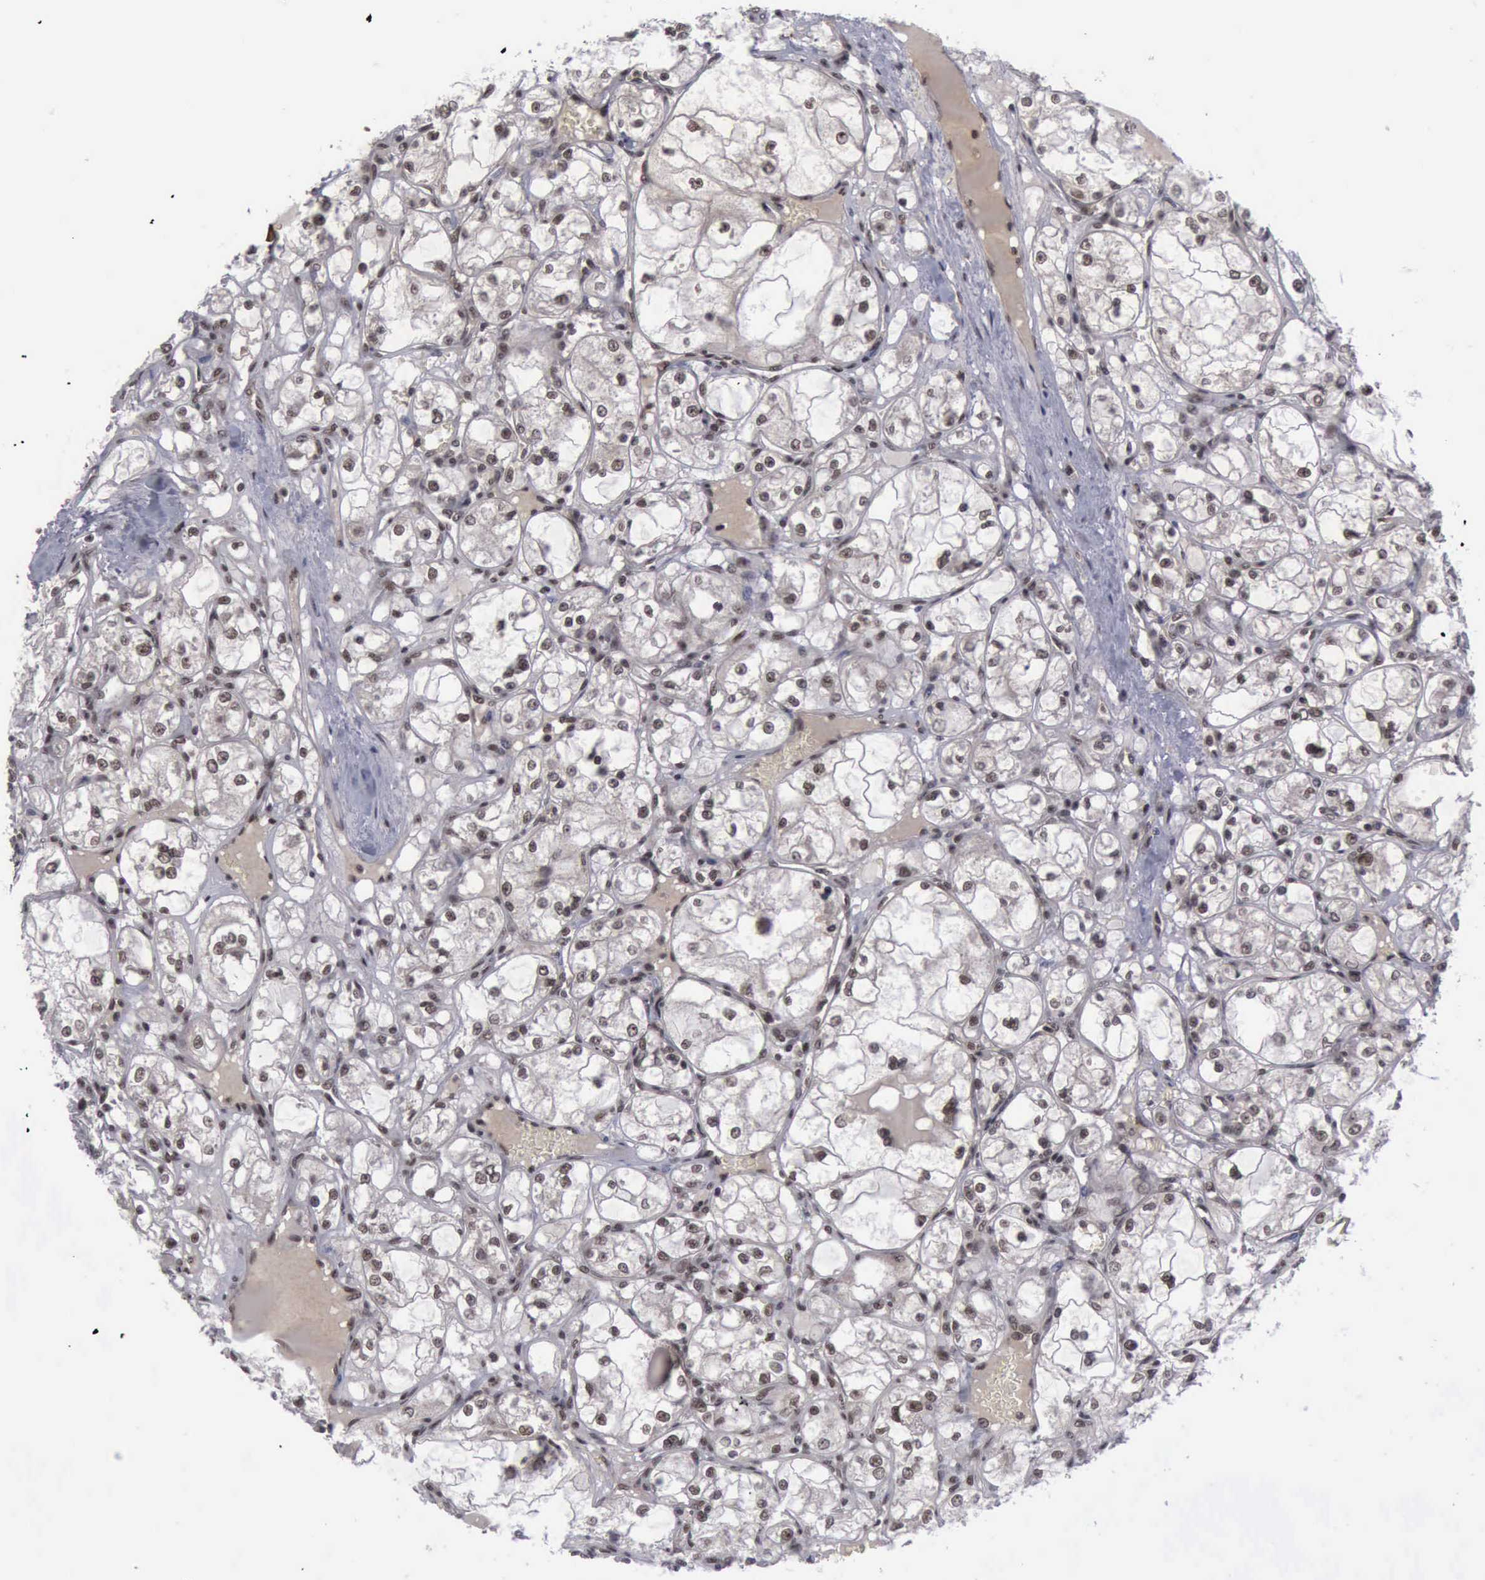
{"staining": {"intensity": "weak", "quantity": ">75%", "location": "nuclear"}, "tissue": "renal cancer", "cell_type": "Tumor cells", "image_type": "cancer", "snomed": [{"axis": "morphology", "description": "Adenocarcinoma, NOS"}, {"axis": "topography", "description": "Kidney"}], "caption": "A histopathology image showing weak nuclear positivity in approximately >75% of tumor cells in adenocarcinoma (renal), as visualized by brown immunohistochemical staining.", "gene": "ATM", "patient": {"sex": "male", "age": 61}}